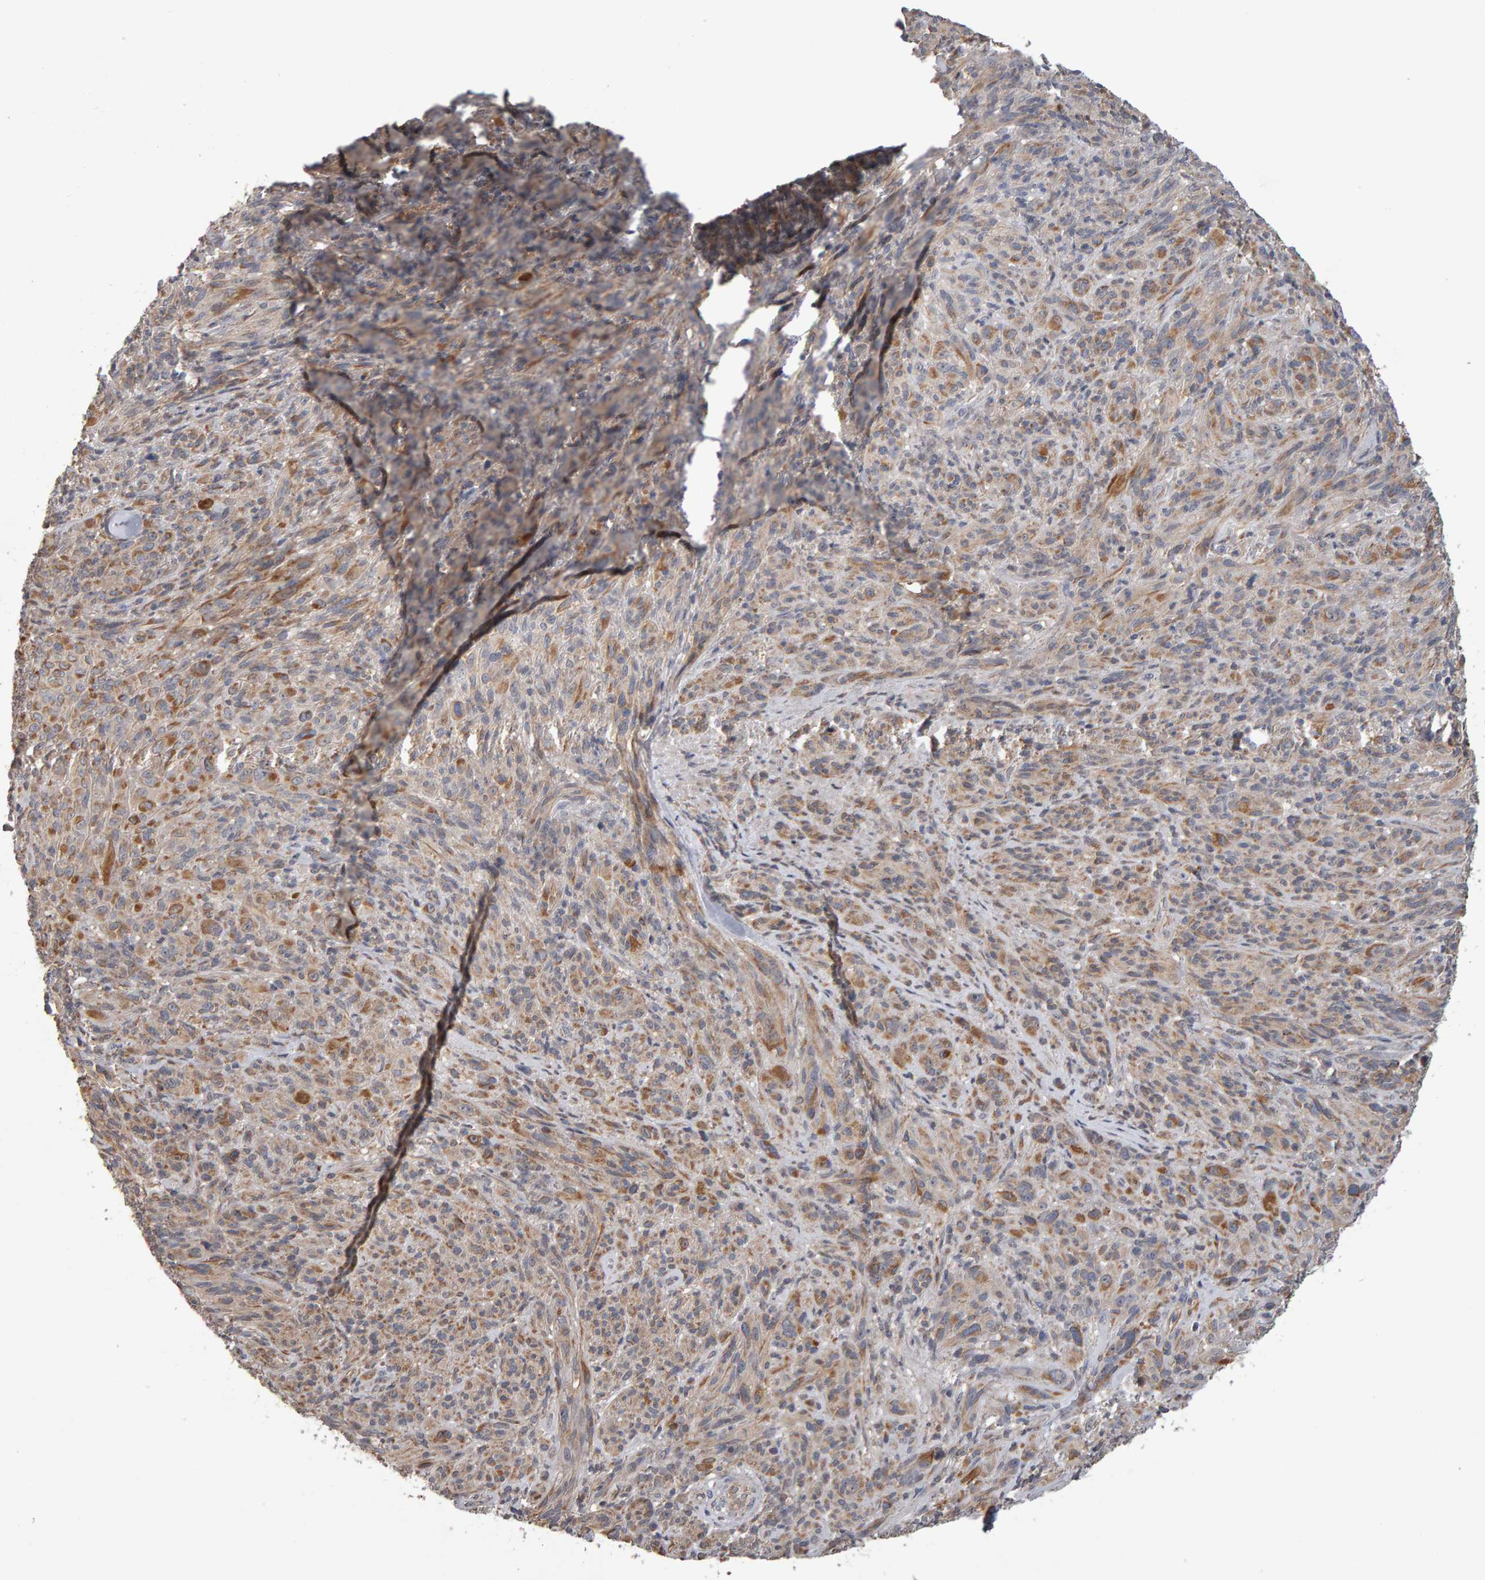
{"staining": {"intensity": "moderate", "quantity": "<25%", "location": "cytoplasmic/membranous"}, "tissue": "melanoma", "cell_type": "Tumor cells", "image_type": "cancer", "snomed": [{"axis": "morphology", "description": "Malignant melanoma, NOS"}, {"axis": "topography", "description": "Skin of head"}], "caption": "Protein staining displays moderate cytoplasmic/membranous positivity in approximately <25% of tumor cells in melanoma.", "gene": "COASY", "patient": {"sex": "male", "age": 96}}